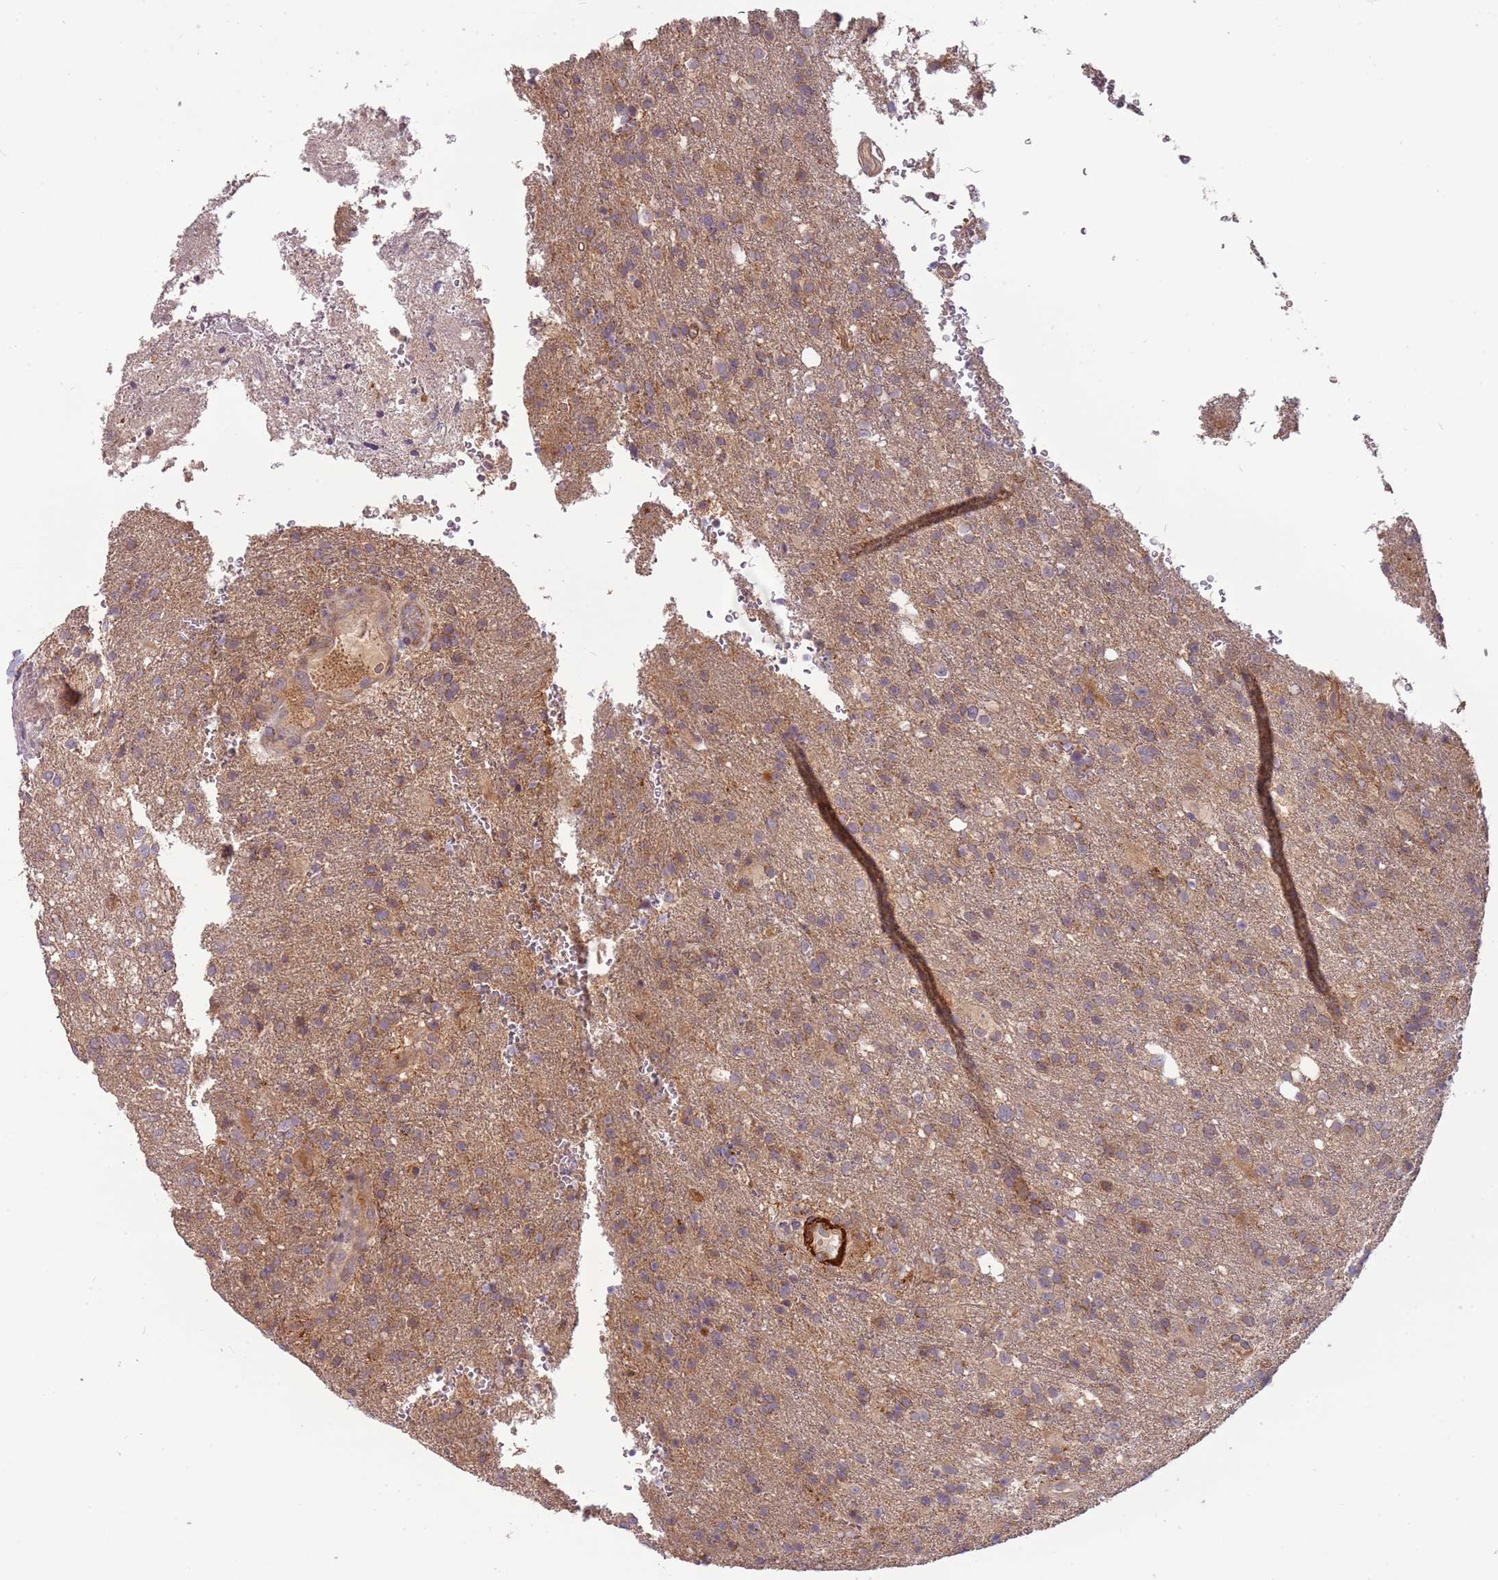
{"staining": {"intensity": "weak", "quantity": "25%-75%", "location": "cytoplasmic/membranous"}, "tissue": "glioma", "cell_type": "Tumor cells", "image_type": "cancer", "snomed": [{"axis": "morphology", "description": "Glioma, malignant, High grade"}, {"axis": "topography", "description": "Brain"}], "caption": "Immunohistochemistry of malignant high-grade glioma displays low levels of weak cytoplasmic/membranous expression in approximately 25%-75% of tumor cells.", "gene": "RNF128", "patient": {"sex": "female", "age": 74}}